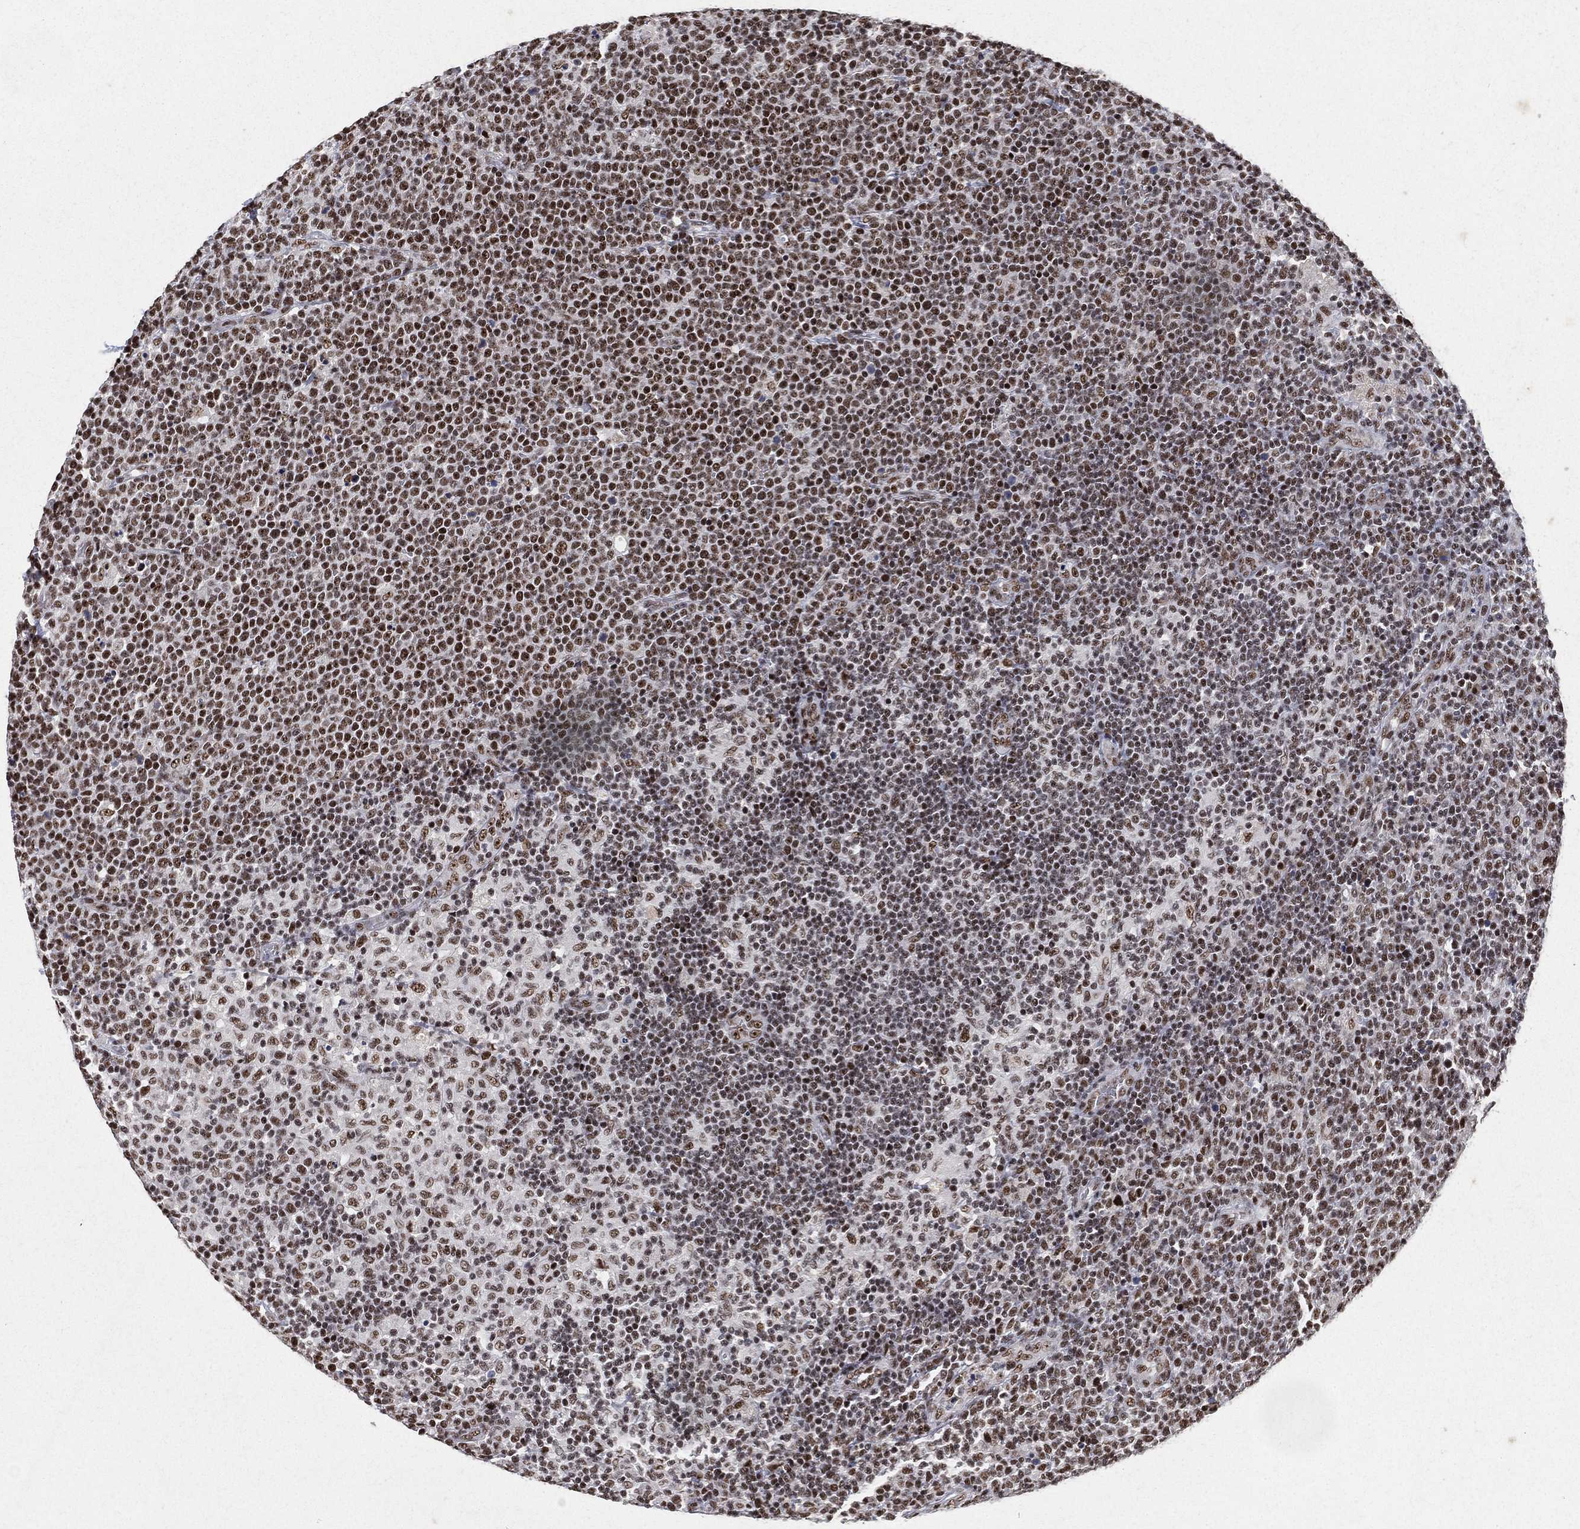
{"staining": {"intensity": "moderate", "quantity": ">75%", "location": "nuclear"}, "tissue": "lymphoma", "cell_type": "Tumor cells", "image_type": "cancer", "snomed": [{"axis": "morphology", "description": "Malignant lymphoma, non-Hodgkin's type, High grade"}, {"axis": "topography", "description": "Lymph node"}], "caption": "Immunohistochemistry (DAB (3,3'-diaminobenzidine)) staining of lymphoma exhibits moderate nuclear protein expression in approximately >75% of tumor cells.", "gene": "DDX27", "patient": {"sex": "male", "age": 61}}